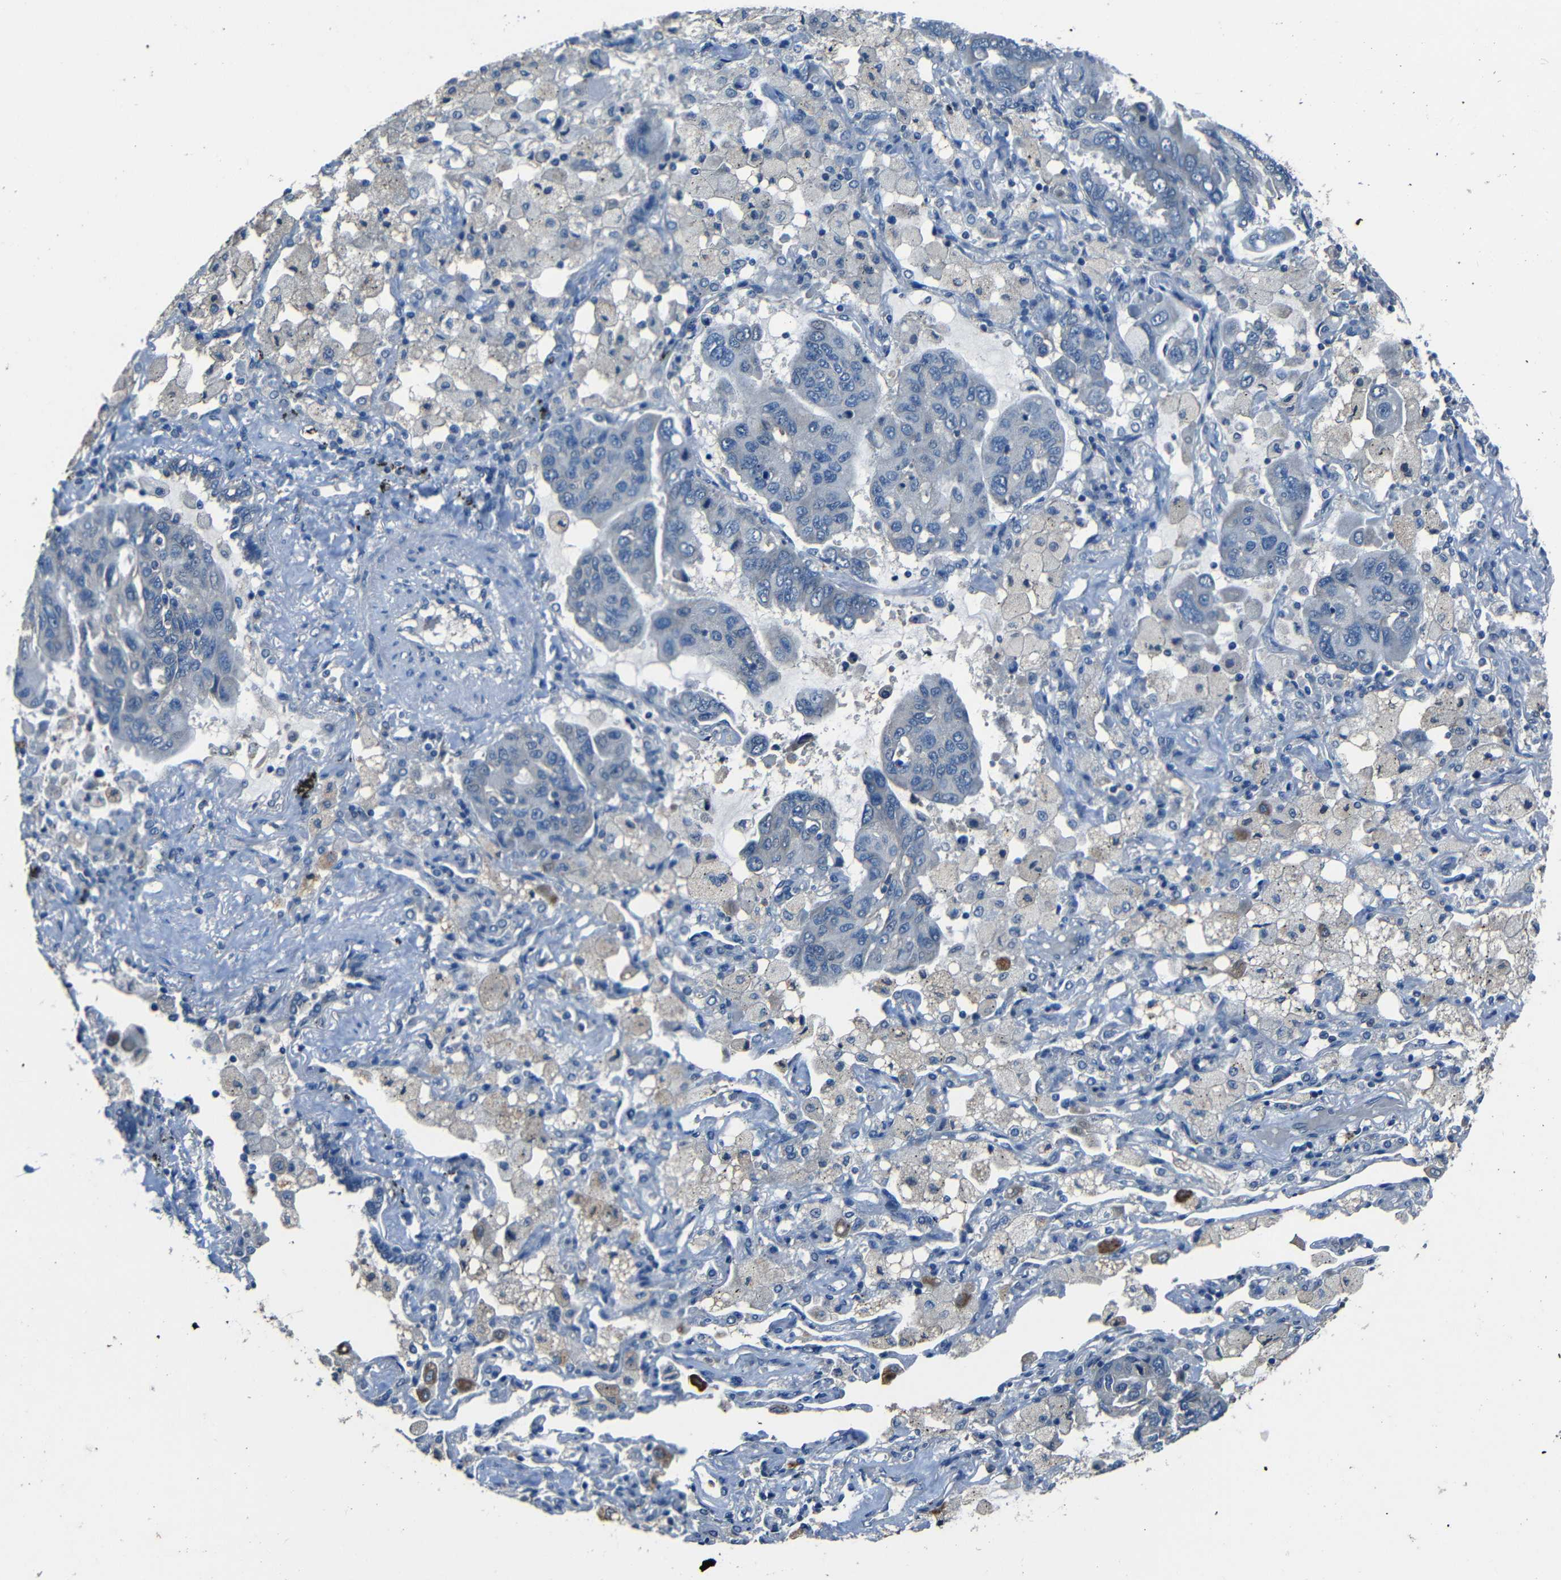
{"staining": {"intensity": "negative", "quantity": "none", "location": "none"}, "tissue": "lung cancer", "cell_type": "Tumor cells", "image_type": "cancer", "snomed": [{"axis": "morphology", "description": "Adenocarcinoma, NOS"}, {"axis": "topography", "description": "Lung"}], "caption": "This histopathology image is of lung cancer (adenocarcinoma) stained with immunohistochemistry (IHC) to label a protein in brown with the nuclei are counter-stained blue. There is no staining in tumor cells.", "gene": "SLA", "patient": {"sex": "male", "age": 64}}